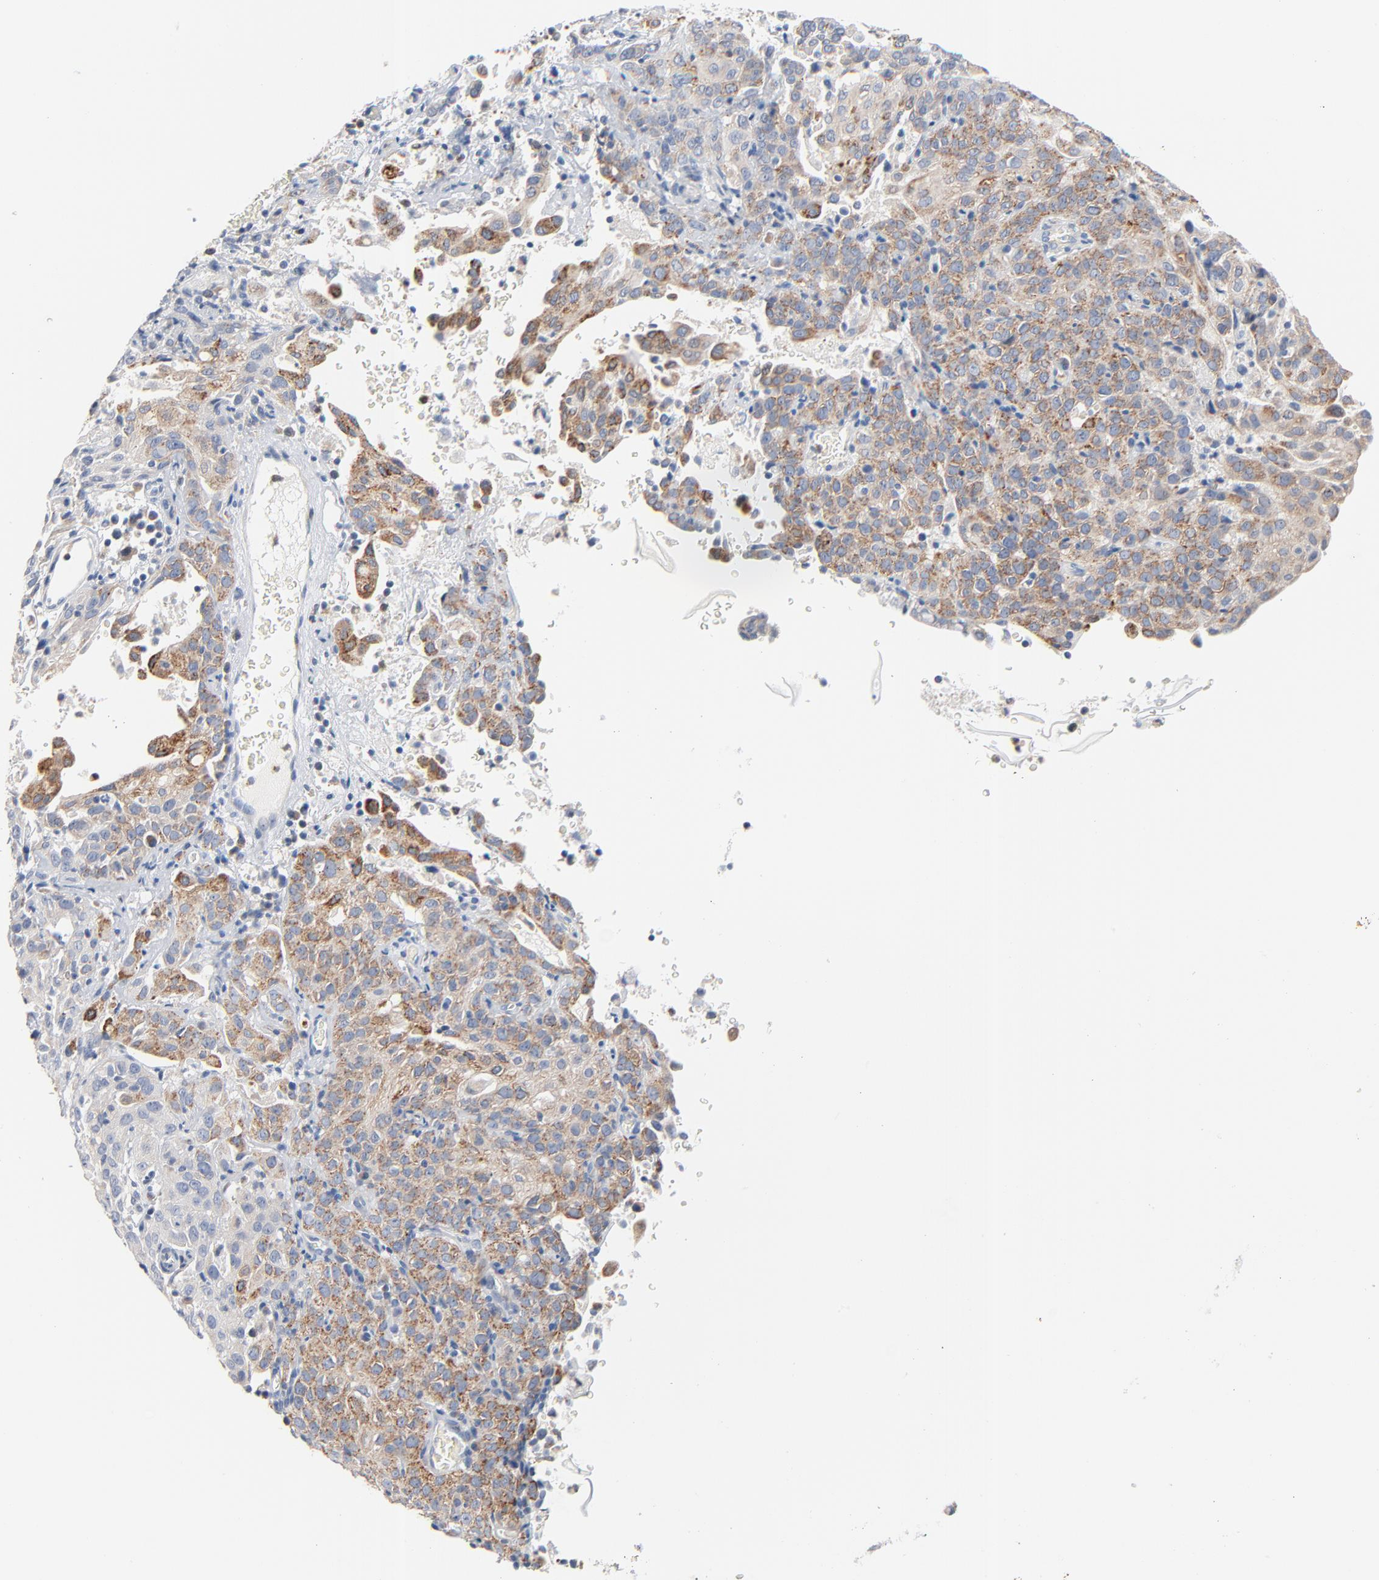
{"staining": {"intensity": "weak", "quantity": ">75%", "location": "cytoplasmic/membranous"}, "tissue": "cervical cancer", "cell_type": "Tumor cells", "image_type": "cancer", "snomed": [{"axis": "morphology", "description": "Squamous cell carcinoma, NOS"}, {"axis": "topography", "description": "Cervix"}], "caption": "Protein analysis of cervical squamous cell carcinoma tissue shows weak cytoplasmic/membranous positivity in about >75% of tumor cells.", "gene": "IFT43", "patient": {"sex": "female", "age": 41}}